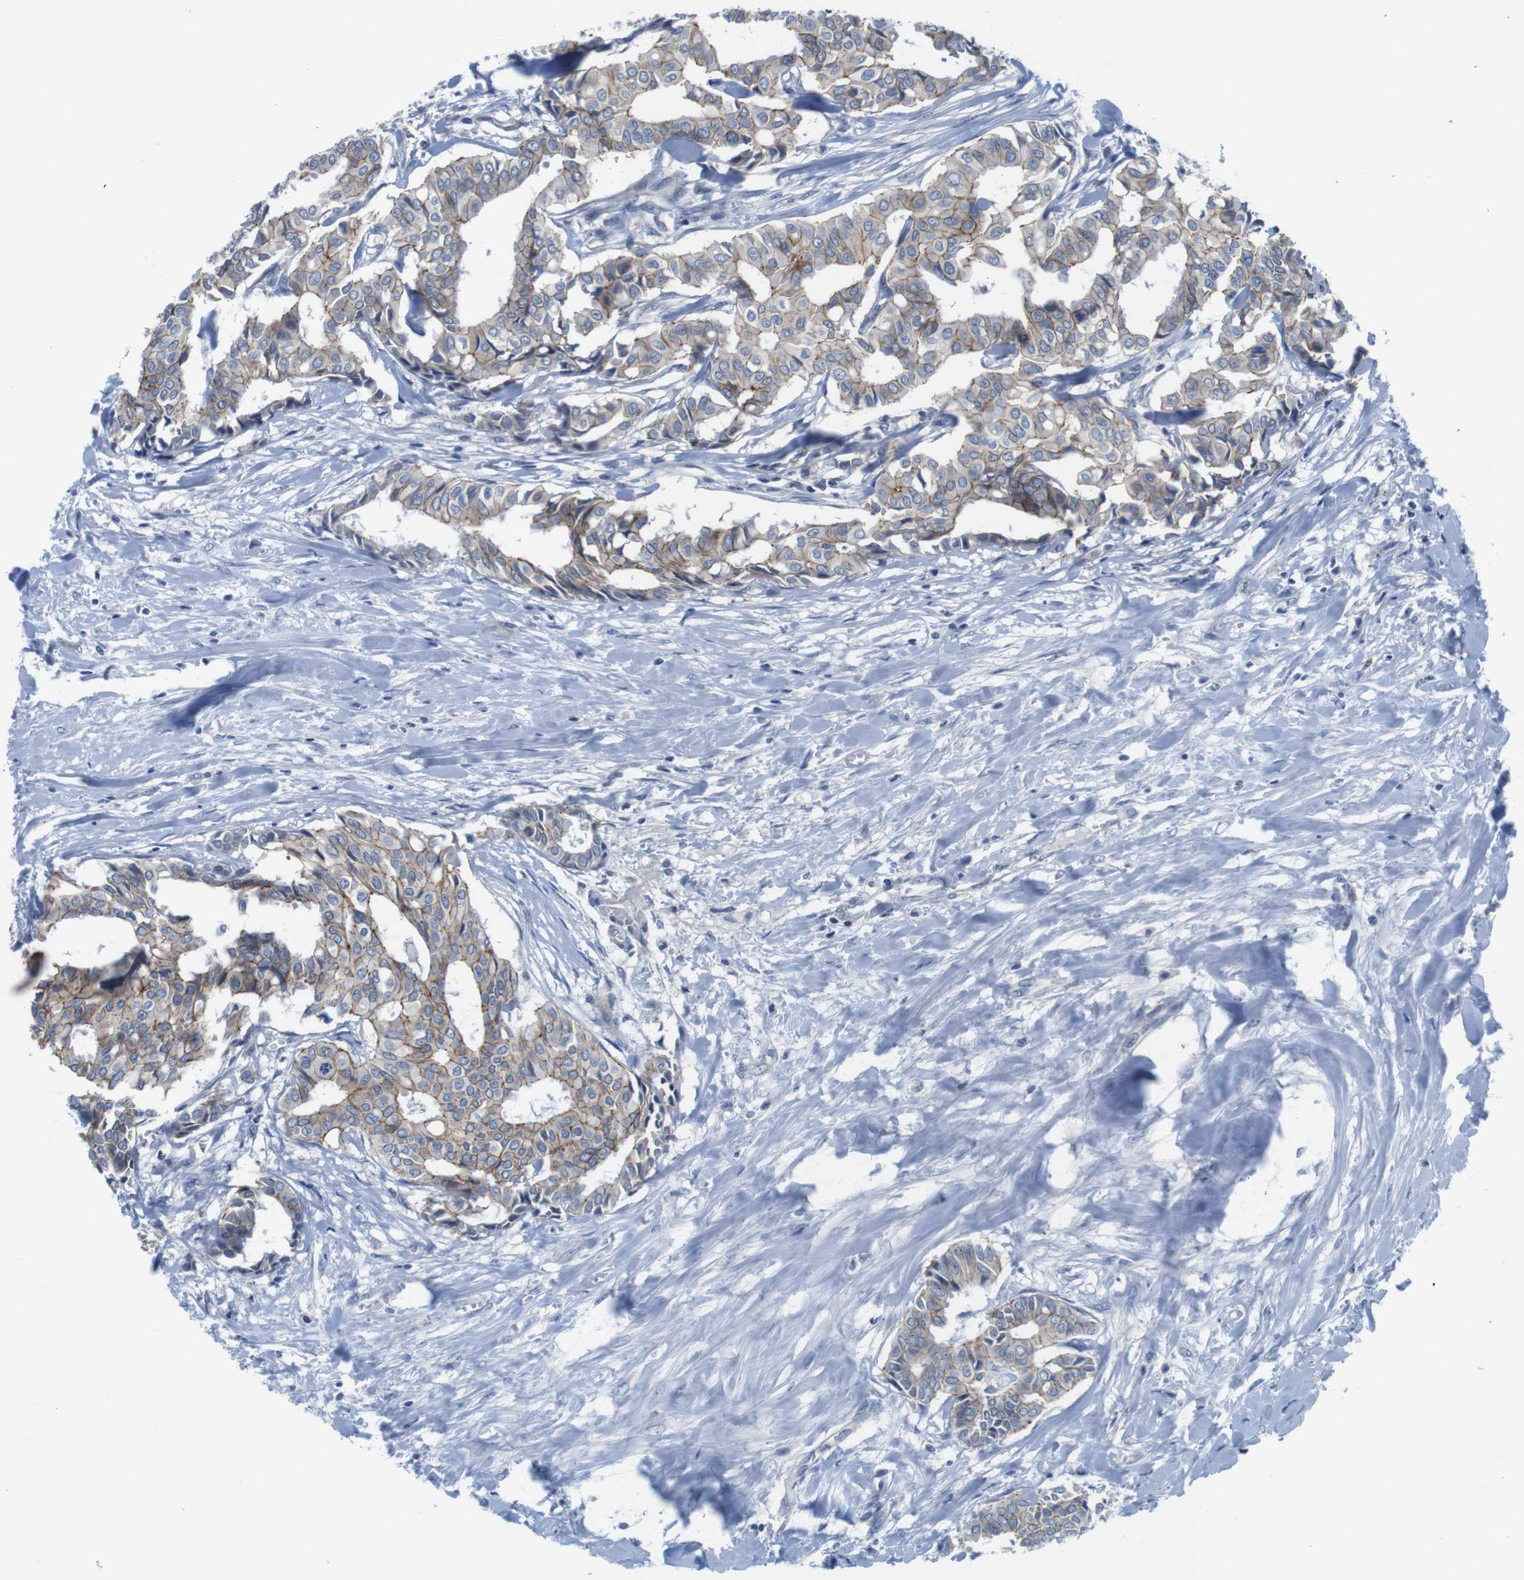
{"staining": {"intensity": "moderate", "quantity": "25%-75%", "location": "cytoplasmic/membranous"}, "tissue": "head and neck cancer", "cell_type": "Tumor cells", "image_type": "cancer", "snomed": [{"axis": "morphology", "description": "Adenocarcinoma, NOS"}, {"axis": "topography", "description": "Salivary gland"}, {"axis": "topography", "description": "Head-Neck"}], "caption": "Head and neck cancer (adenocarcinoma) was stained to show a protein in brown. There is medium levels of moderate cytoplasmic/membranous expression in approximately 25%-75% of tumor cells.", "gene": "SCRIB", "patient": {"sex": "female", "age": 59}}